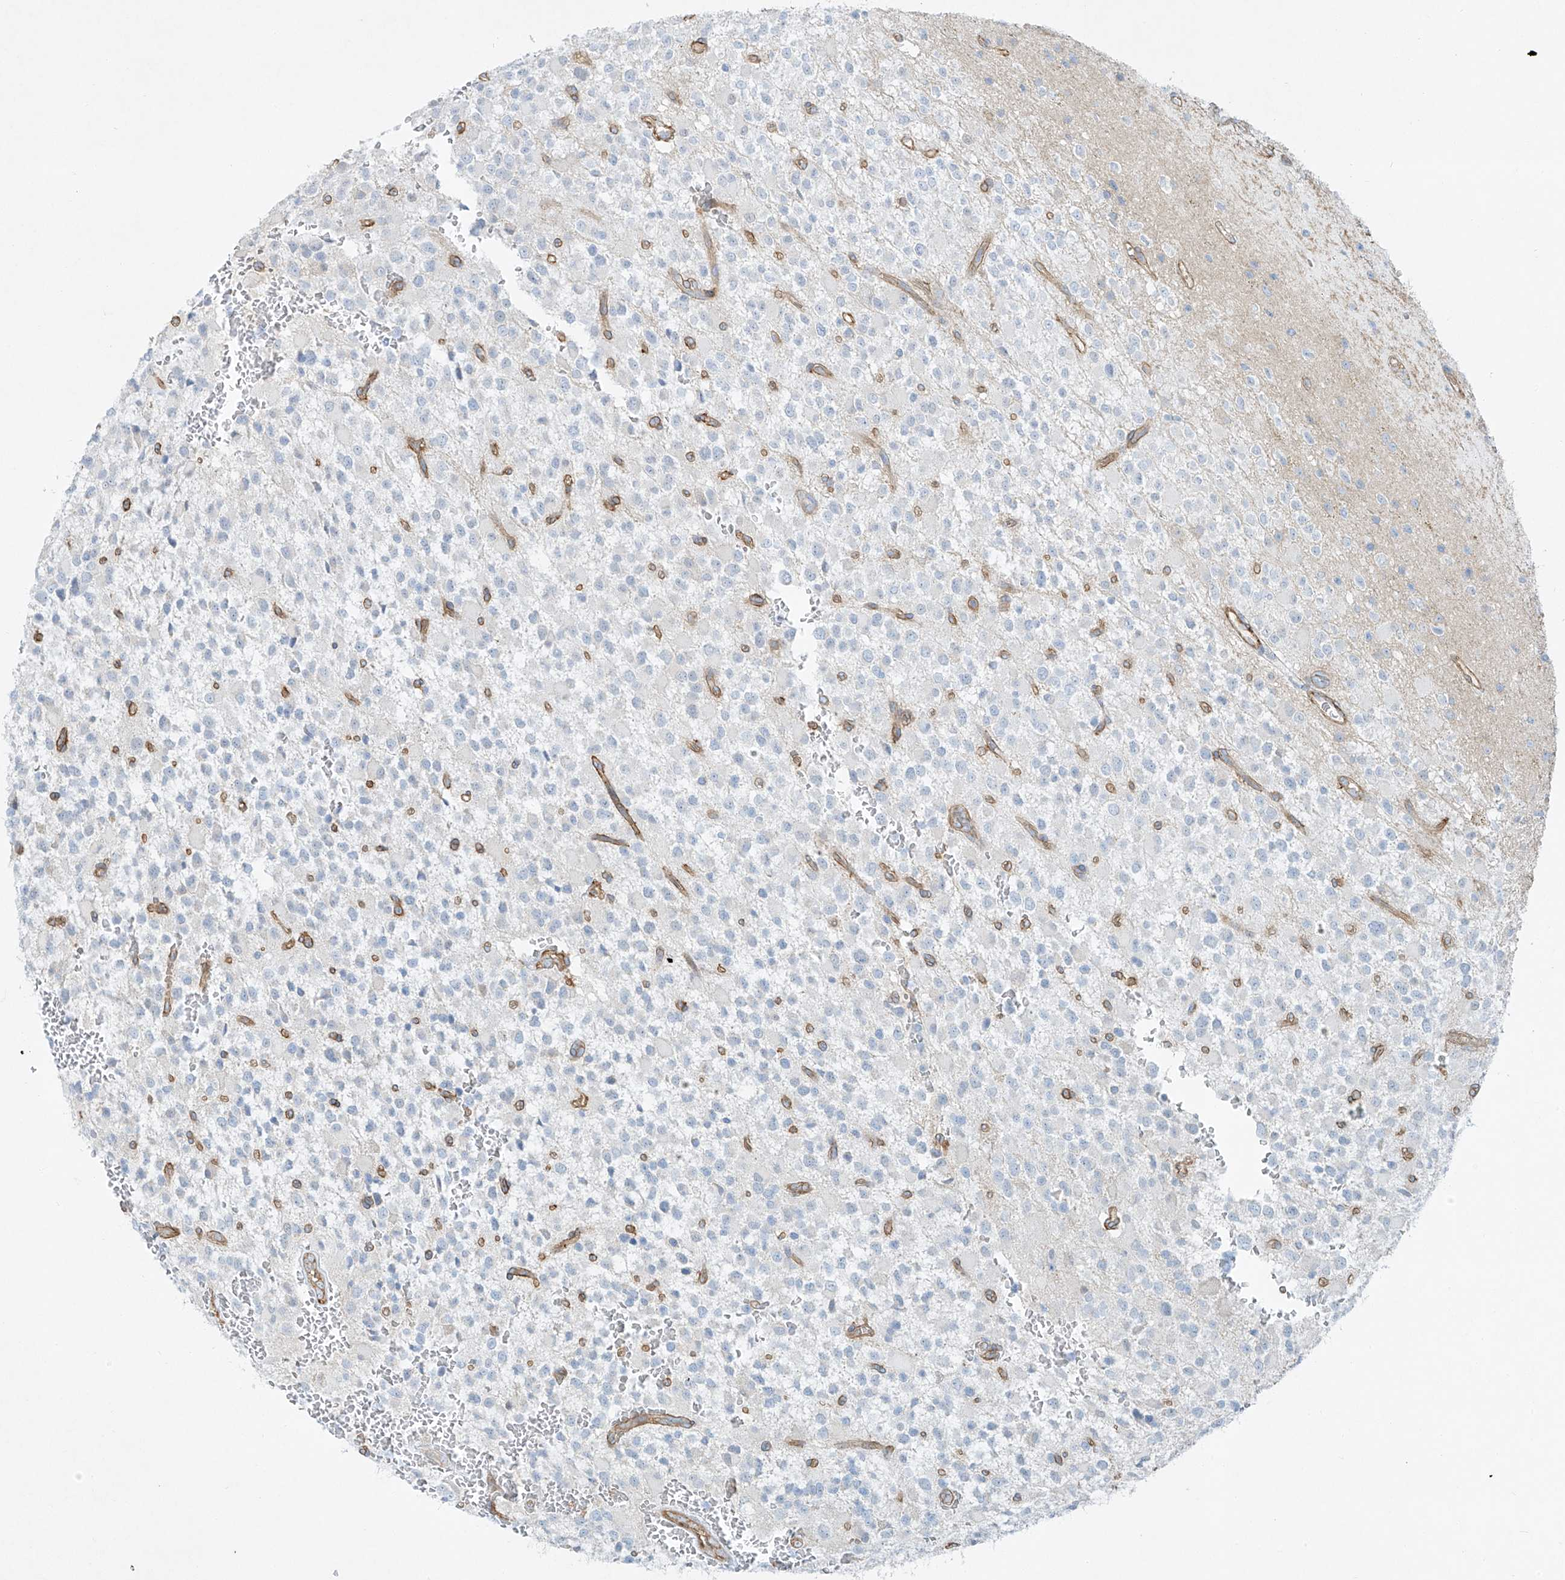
{"staining": {"intensity": "negative", "quantity": "none", "location": "none"}, "tissue": "glioma", "cell_type": "Tumor cells", "image_type": "cancer", "snomed": [{"axis": "morphology", "description": "Glioma, malignant, High grade"}, {"axis": "topography", "description": "Brain"}], "caption": "Tumor cells are negative for brown protein staining in glioma.", "gene": "VAMP5", "patient": {"sex": "male", "age": 34}}